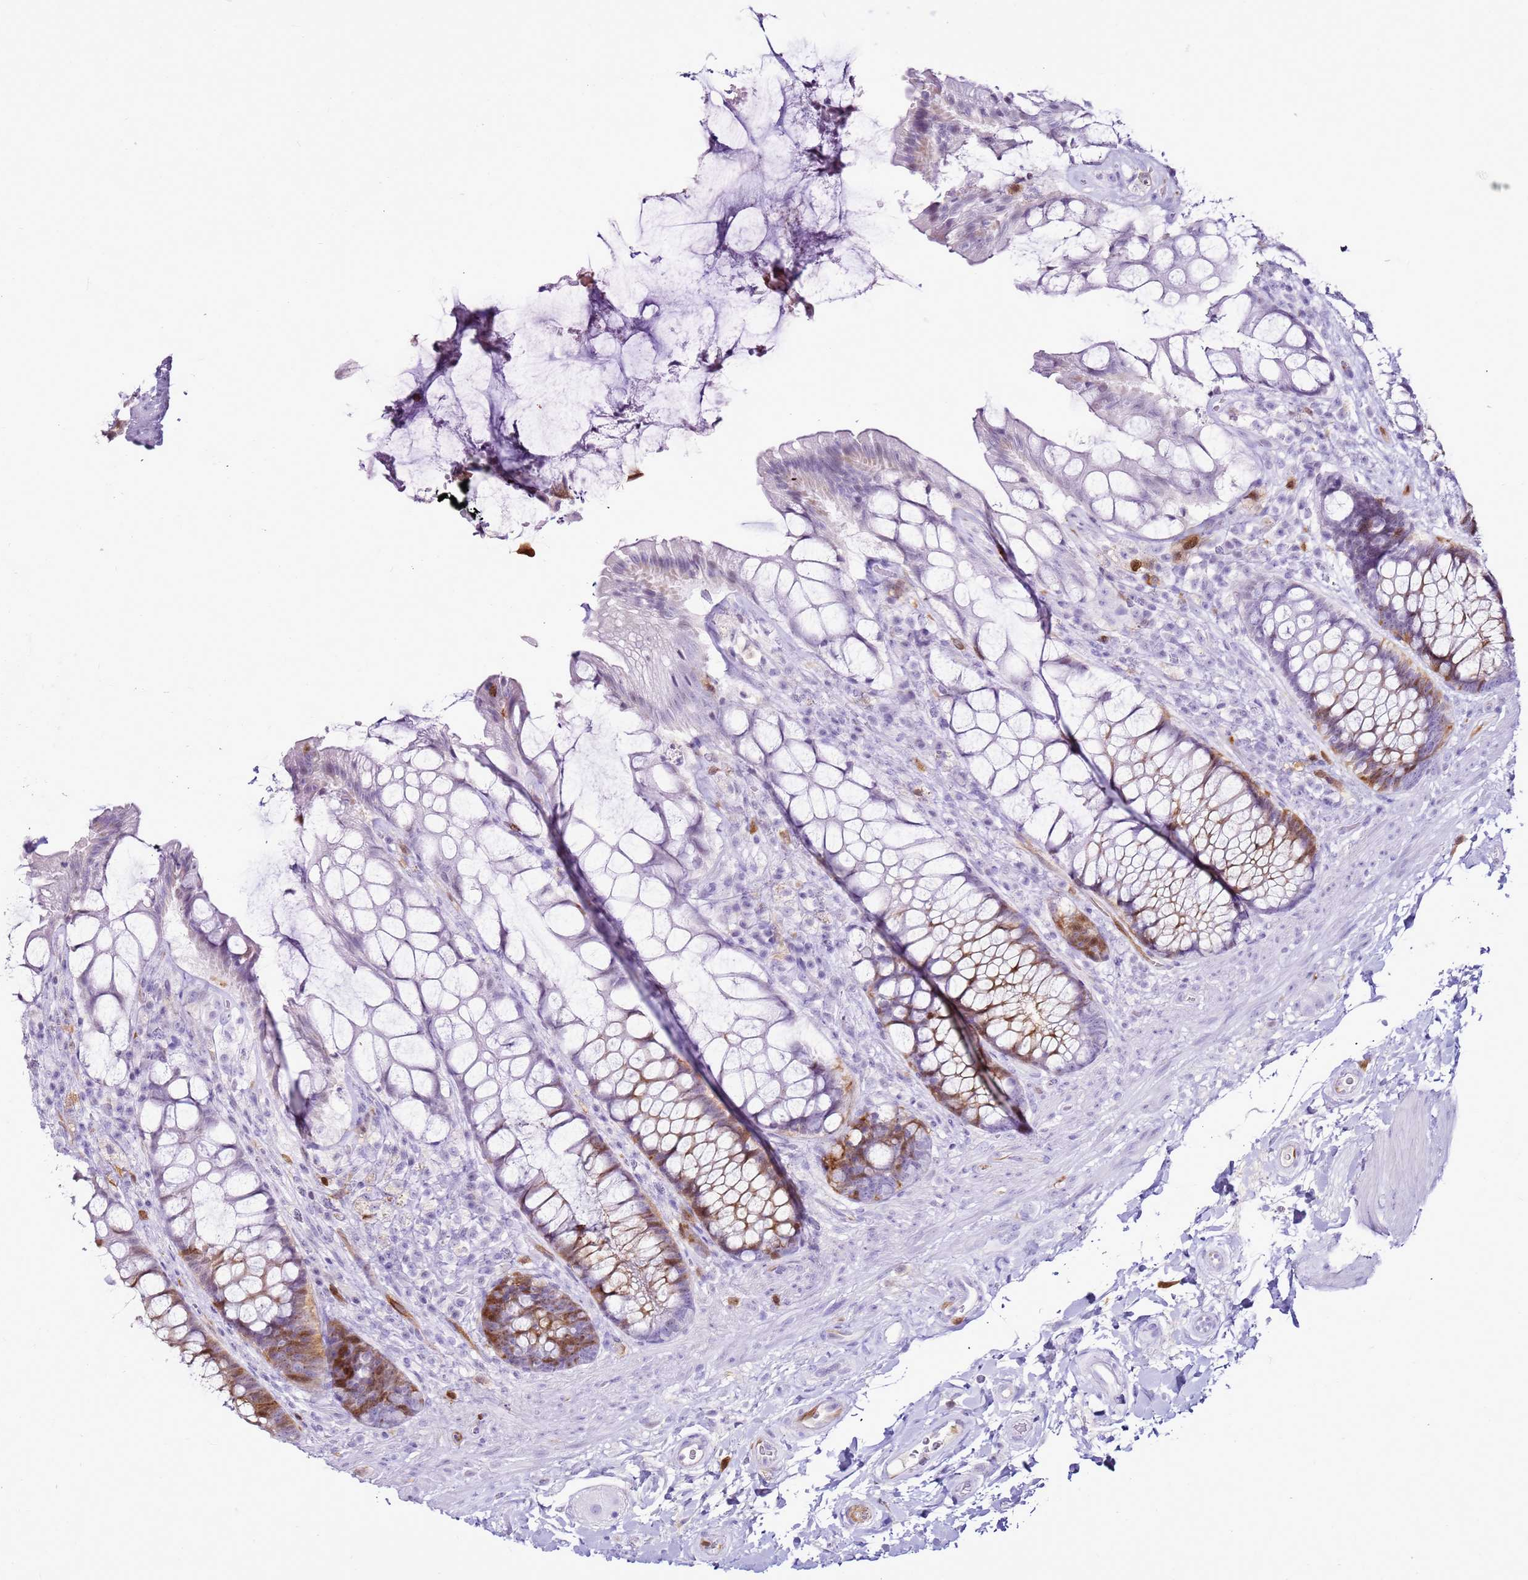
{"staining": {"intensity": "moderate", "quantity": "<25%", "location": "cytoplasmic/membranous"}, "tissue": "rectum", "cell_type": "Glandular cells", "image_type": "normal", "snomed": [{"axis": "morphology", "description": "Normal tissue, NOS"}, {"axis": "topography", "description": "Rectum"}], "caption": "Rectum stained with DAB (3,3'-diaminobenzidine) immunohistochemistry demonstrates low levels of moderate cytoplasmic/membranous staining in approximately <25% of glandular cells.", "gene": "SPC25", "patient": {"sex": "female", "age": 58}}